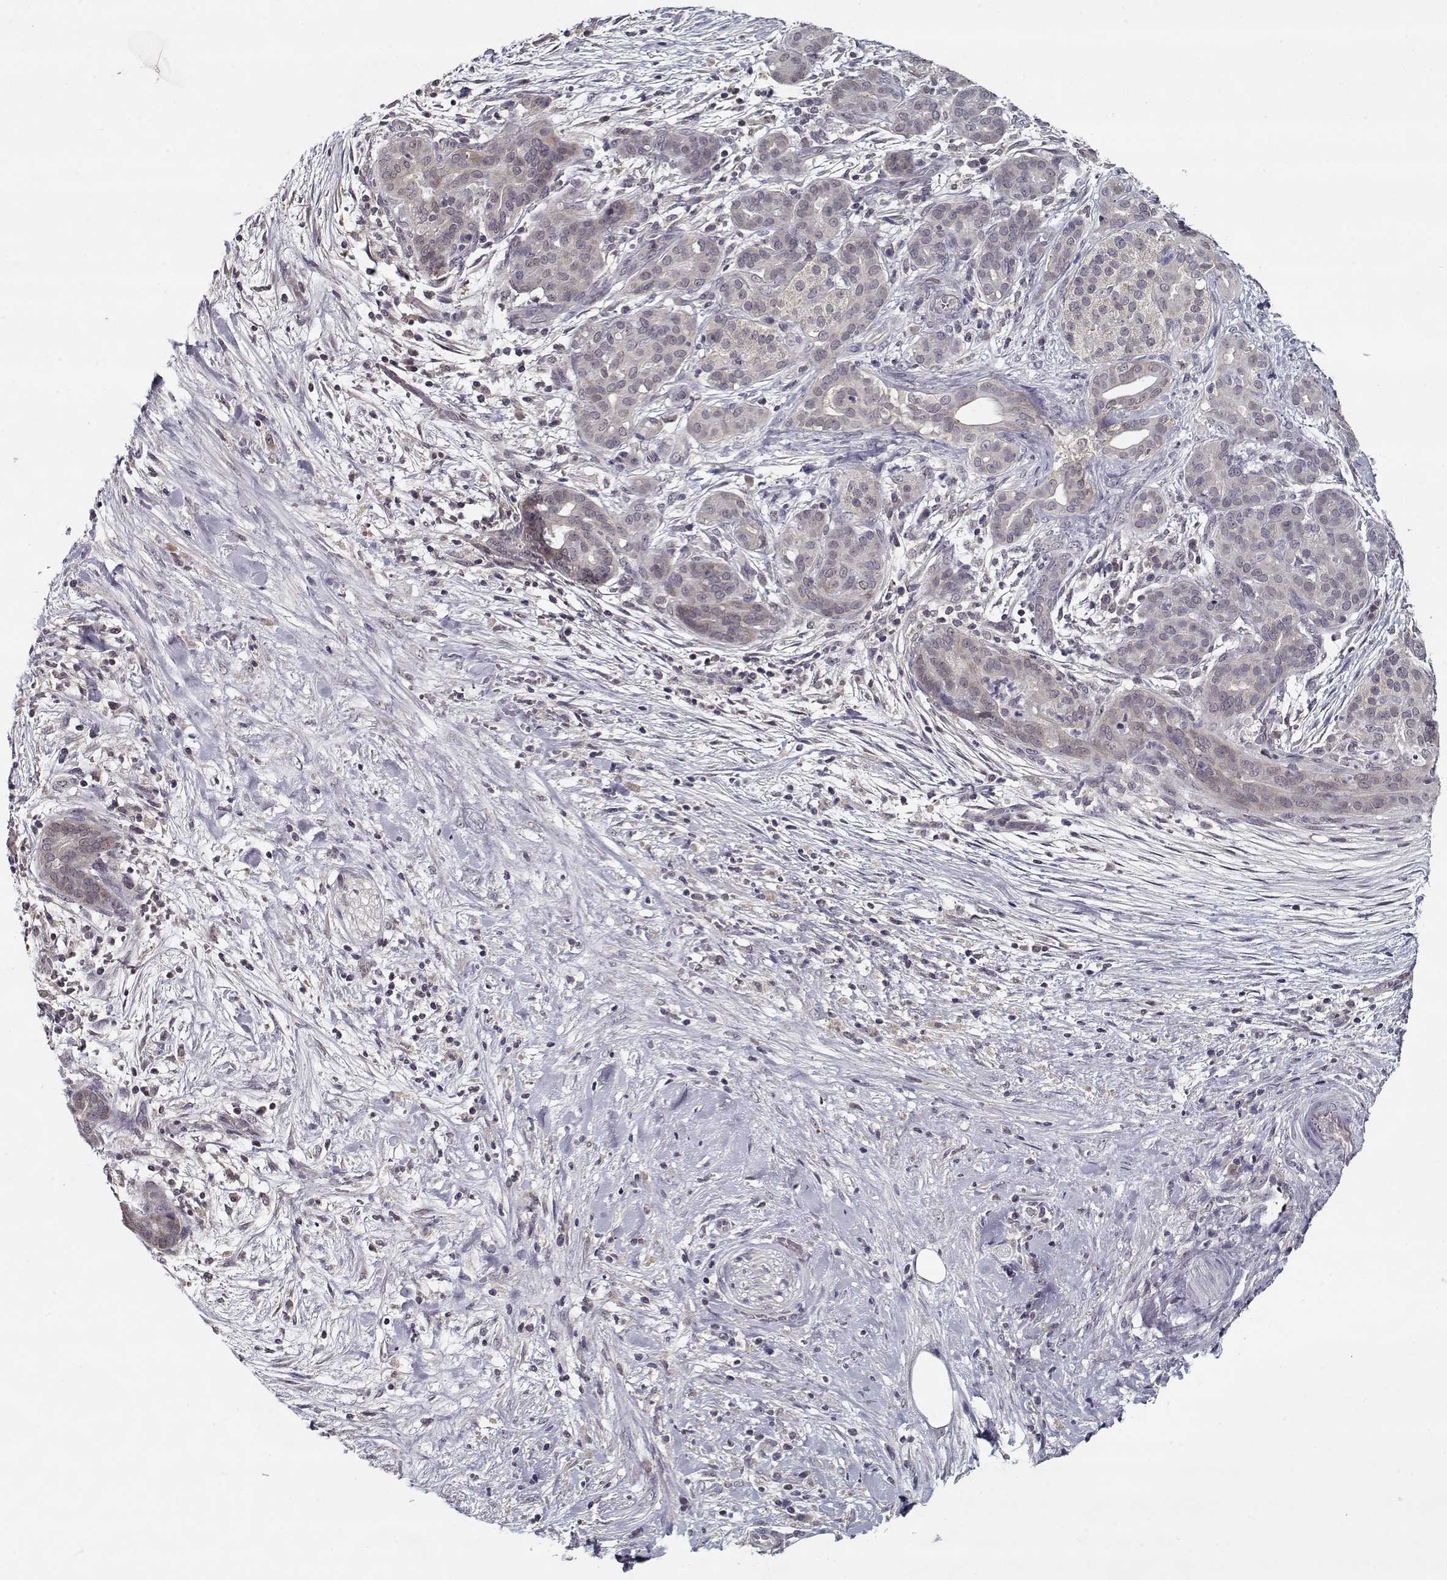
{"staining": {"intensity": "negative", "quantity": "none", "location": "none"}, "tissue": "pancreatic cancer", "cell_type": "Tumor cells", "image_type": "cancer", "snomed": [{"axis": "morphology", "description": "Adenocarcinoma, NOS"}, {"axis": "topography", "description": "Pancreas"}], "caption": "Protein analysis of adenocarcinoma (pancreatic) shows no significant positivity in tumor cells.", "gene": "TESPA1", "patient": {"sex": "male", "age": 44}}